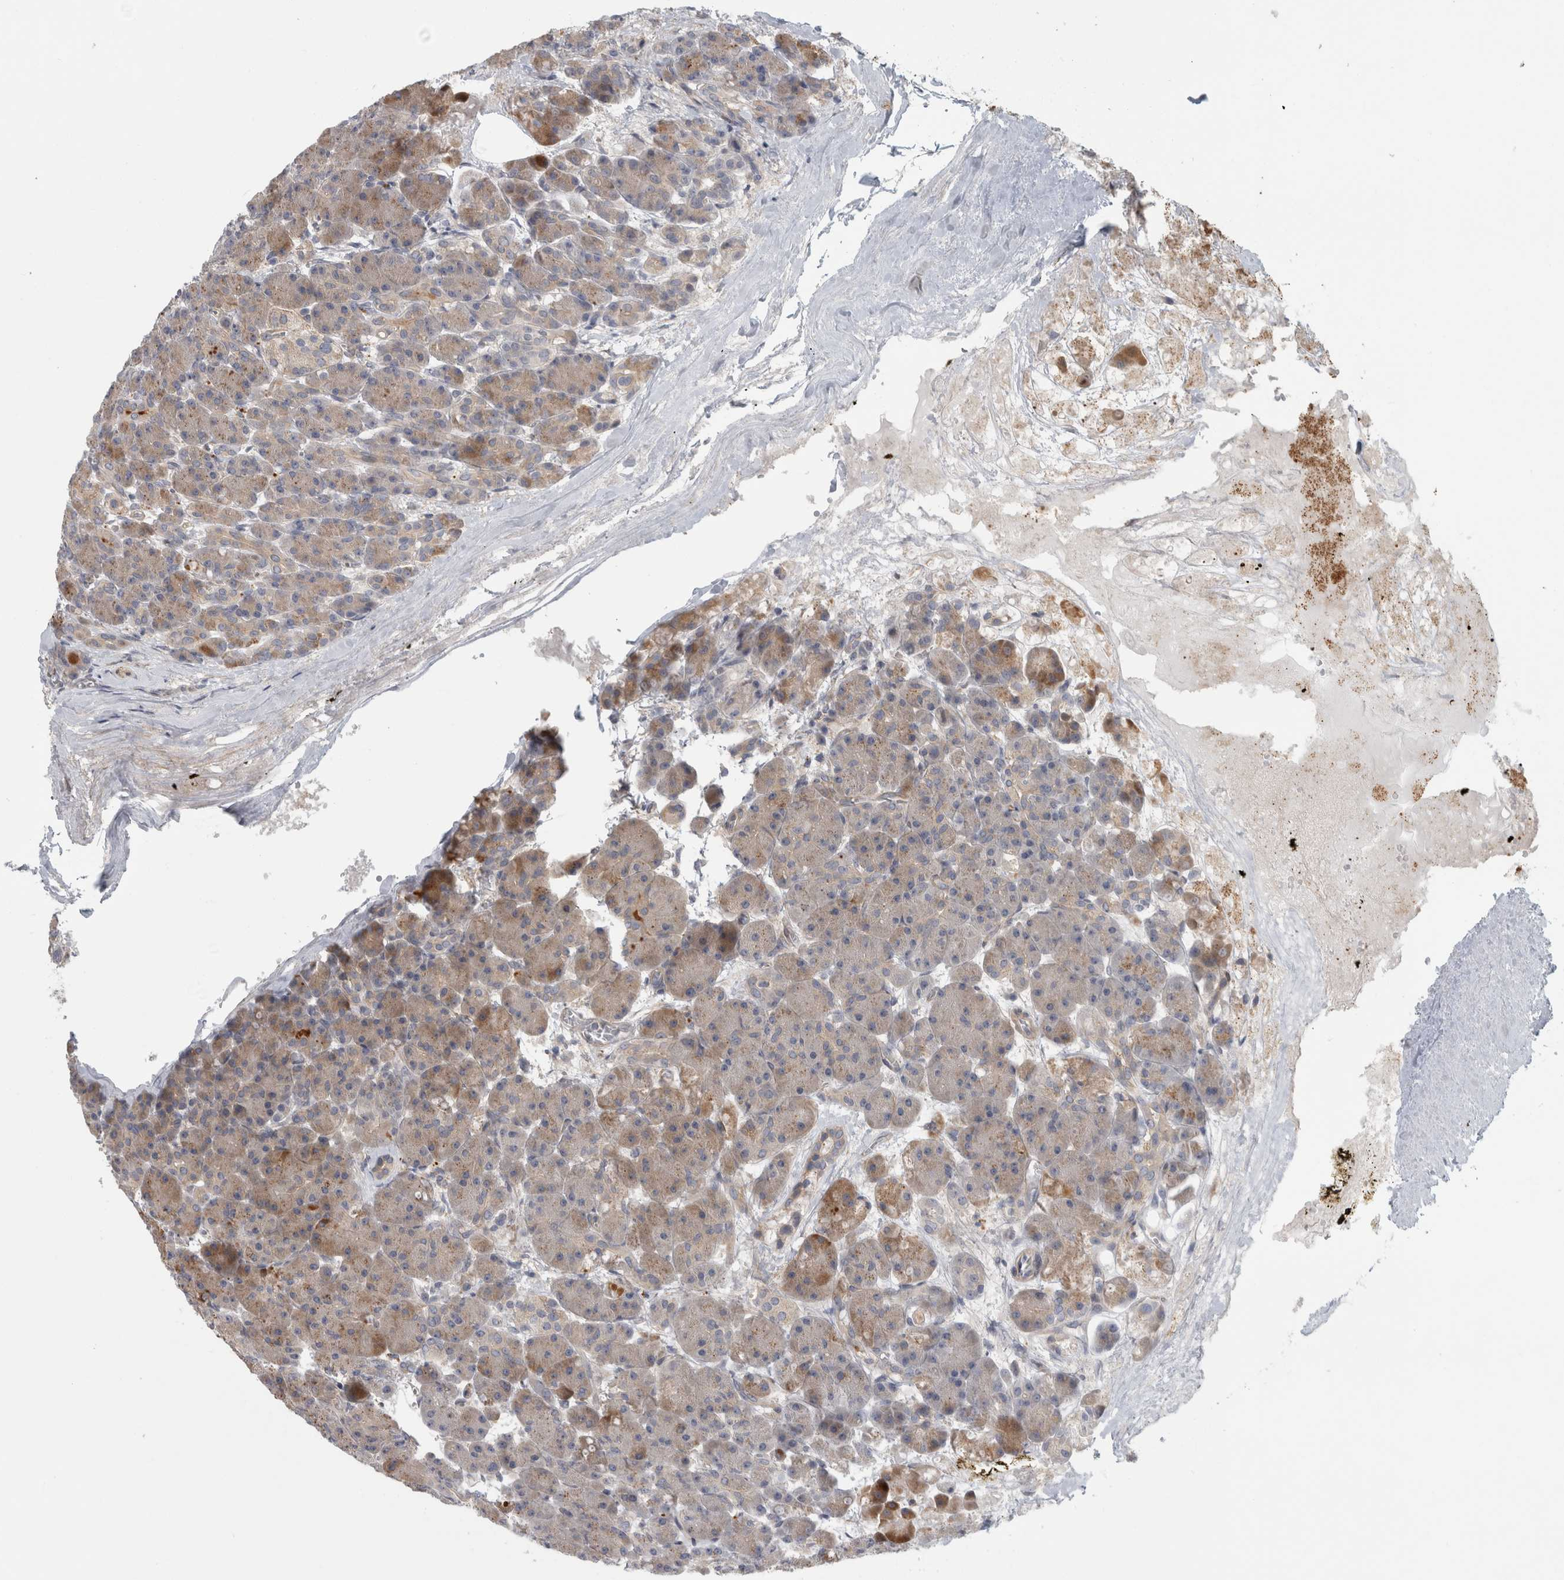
{"staining": {"intensity": "moderate", "quantity": ">75%", "location": "cytoplasmic/membranous"}, "tissue": "pancreas", "cell_type": "Exocrine glandular cells", "image_type": "normal", "snomed": [{"axis": "morphology", "description": "Normal tissue, NOS"}, {"axis": "topography", "description": "Pancreas"}], "caption": "Protein expression analysis of normal pancreas reveals moderate cytoplasmic/membranous positivity in about >75% of exocrine glandular cells.", "gene": "ZNF804B", "patient": {"sex": "male", "age": 63}}